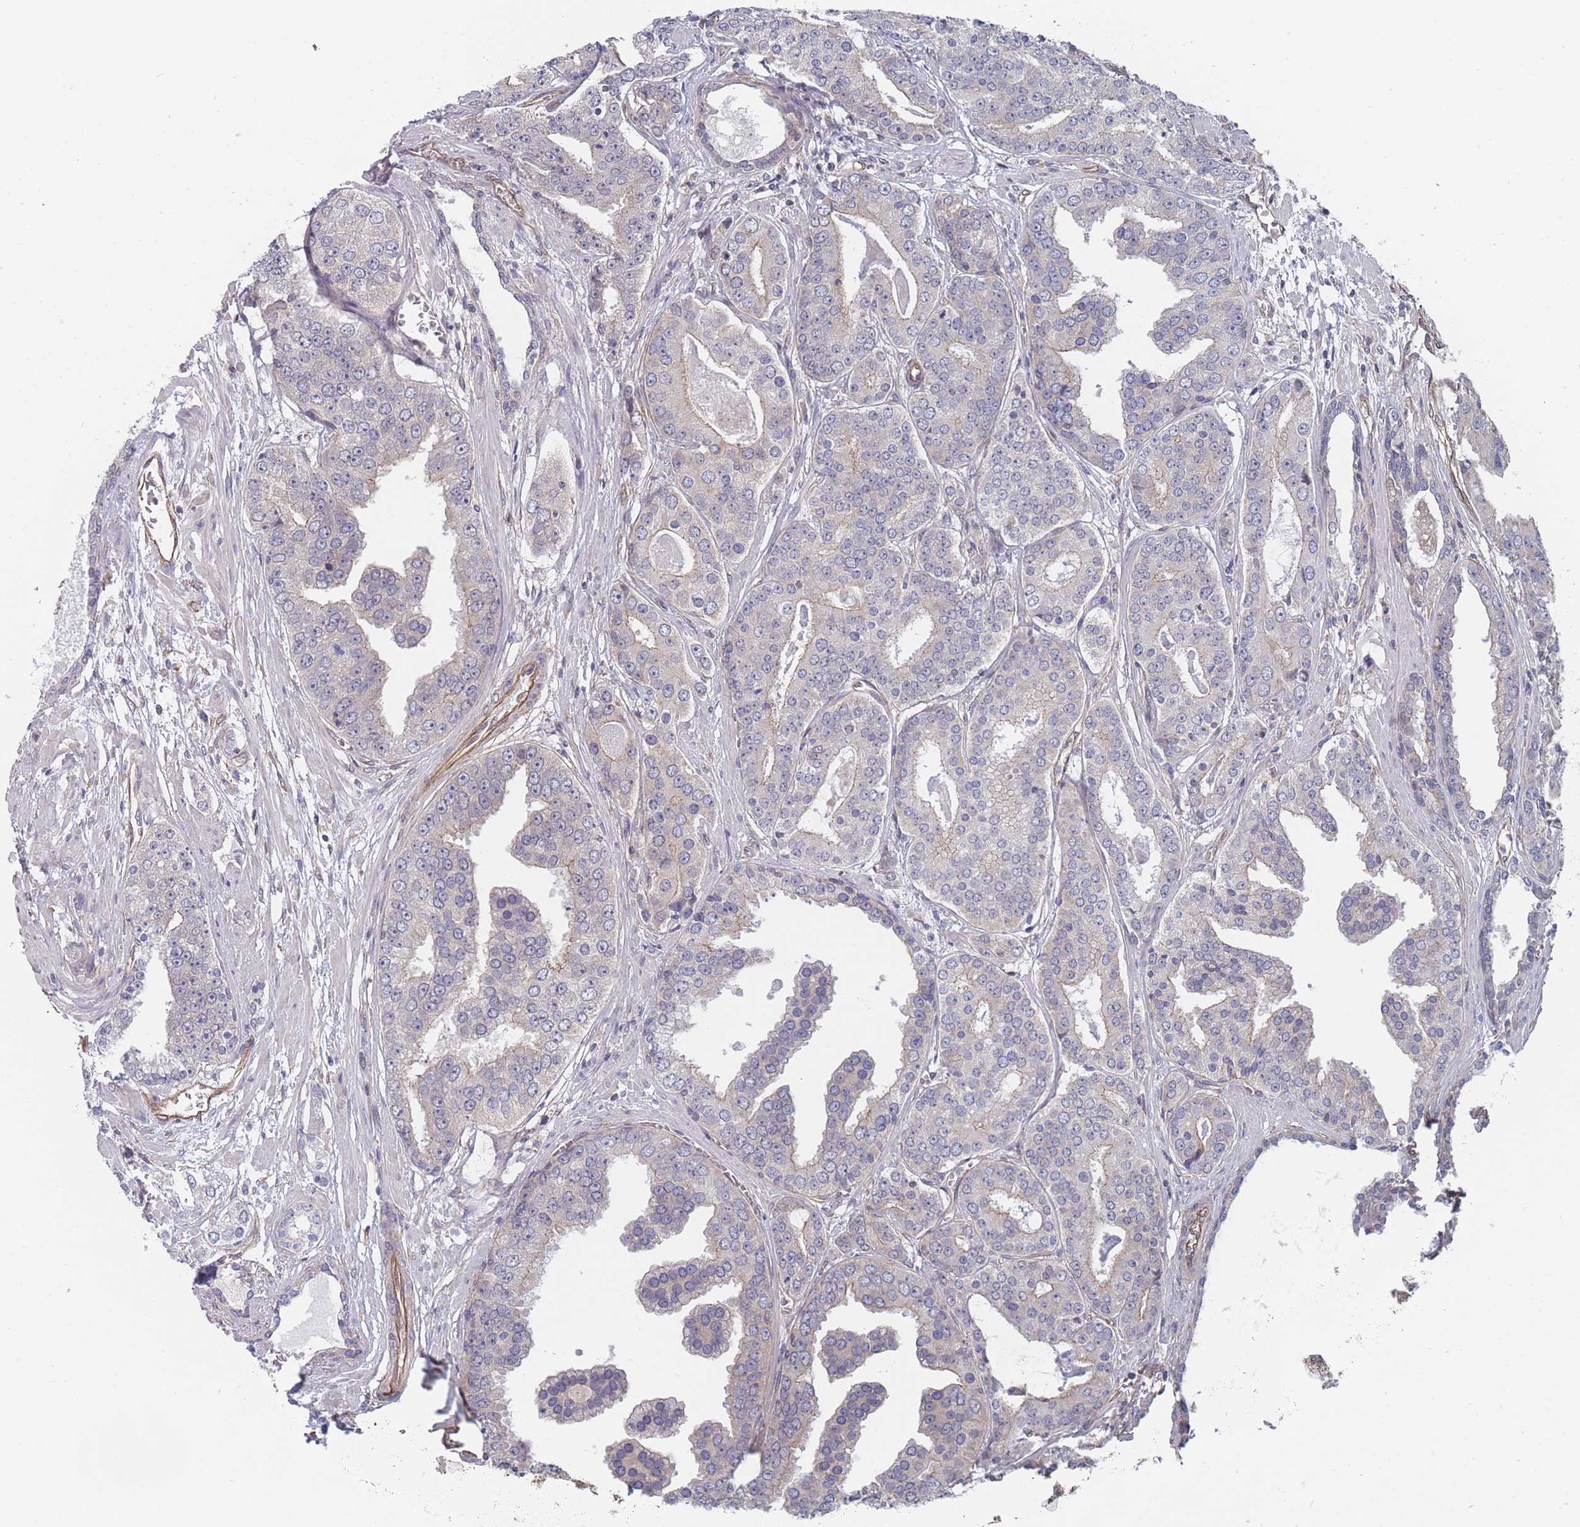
{"staining": {"intensity": "negative", "quantity": "none", "location": "none"}, "tissue": "prostate cancer", "cell_type": "Tumor cells", "image_type": "cancer", "snomed": [{"axis": "morphology", "description": "Adenocarcinoma, High grade"}, {"axis": "topography", "description": "Prostate"}], "caption": "An immunohistochemistry image of prostate cancer is shown. There is no staining in tumor cells of prostate cancer. (Stains: DAB (3,3'-diaminobenzidine) immunohistochemistry with hematoxylin counter stain, Microscopy: brightfield microscopy at high magnification).", "gene": "SLC1A6", "patient": {"sex": "male", "age": 71}}